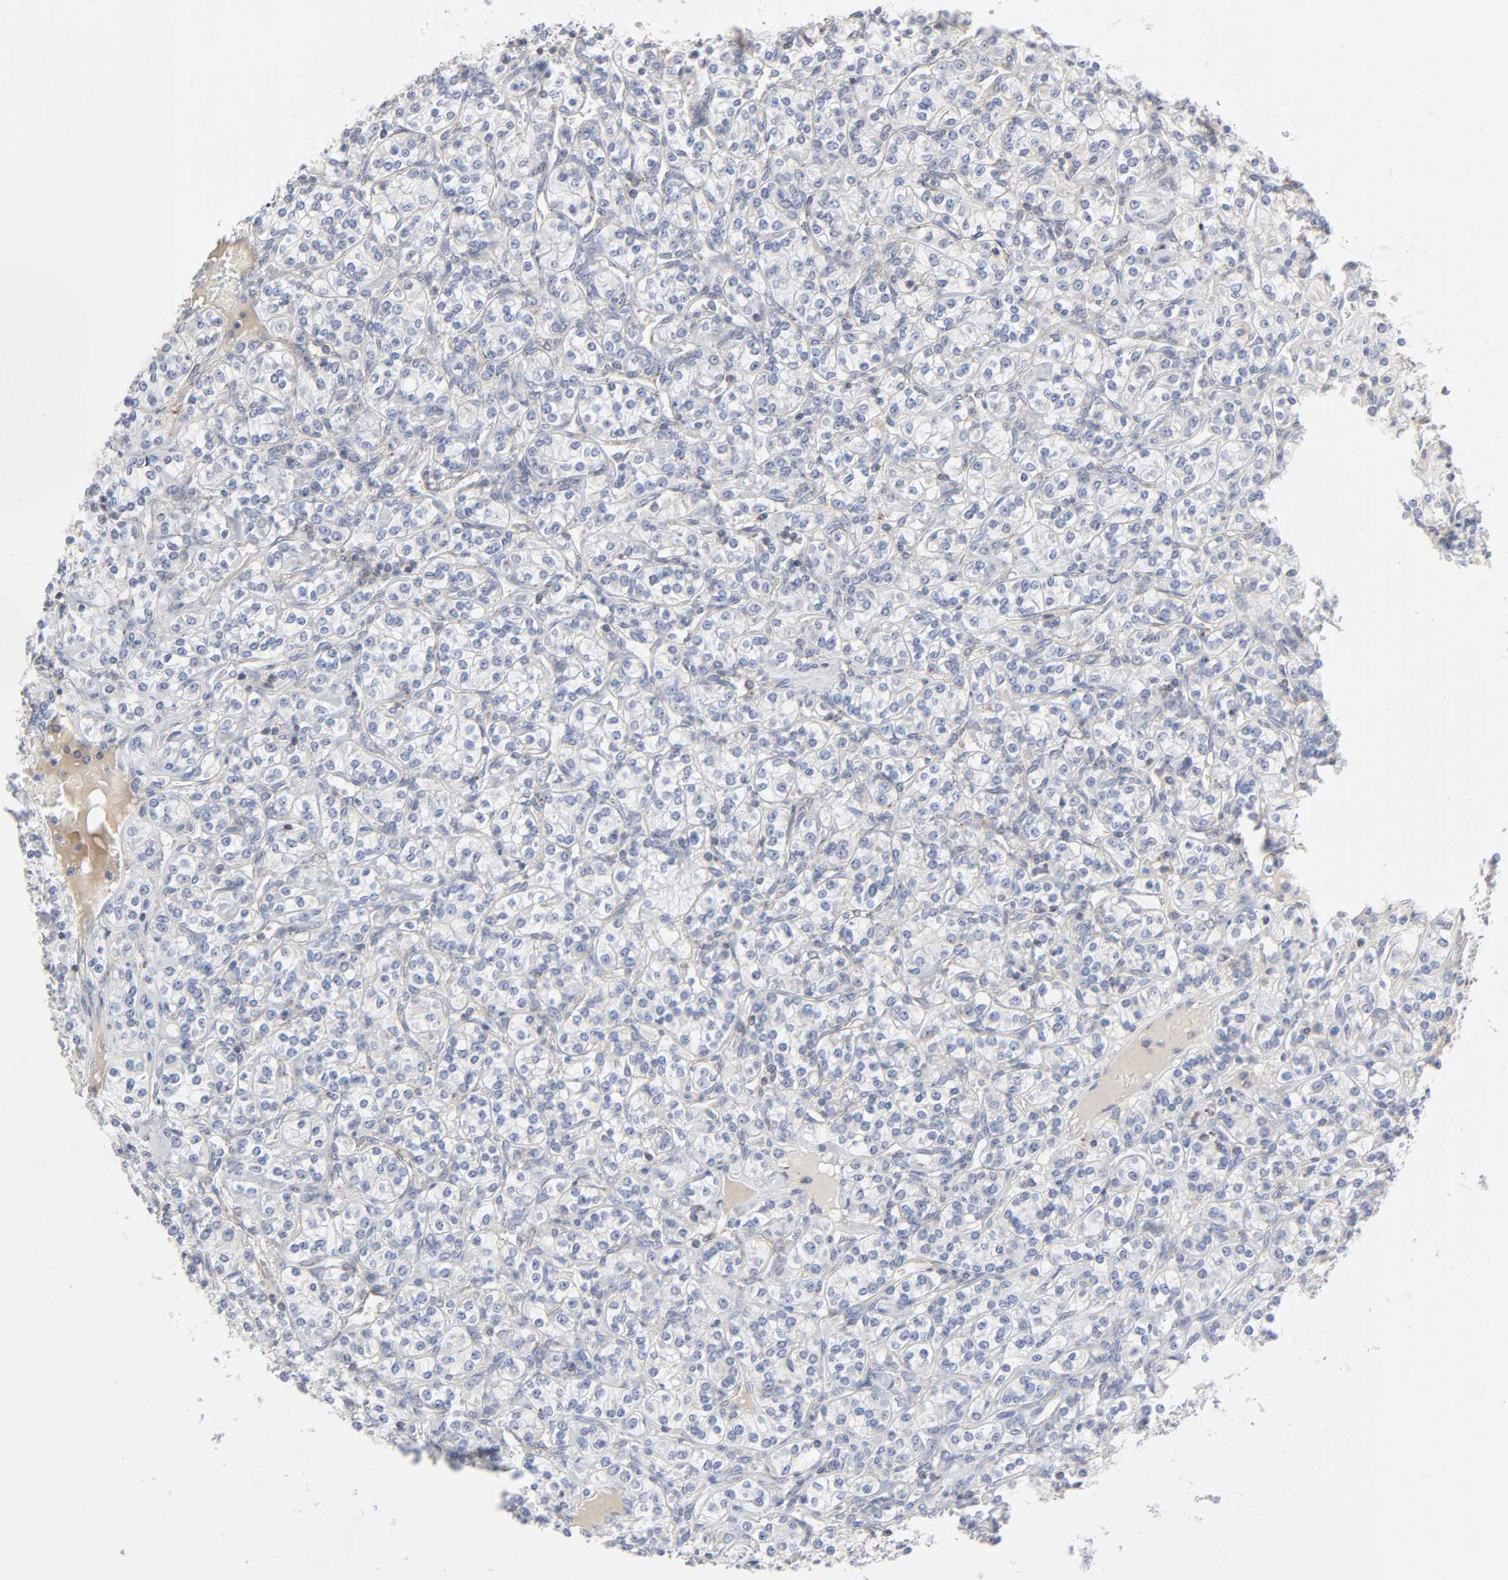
{"staining": {"intensity": "negative", "quantity": "none", "location": "none"}, "tissue": "renal cancer", "cell_type": "Tumor cells", "image_type": "cancer", "snomed": [{"axis": "morphology", "description": "Adenocarcinoma, NOS"}, {"axis": "topography", "description": "Kidney"}], "caption": "IHC histopathology image of human renal adenocarcinoma stained for a protein (brown), which exhibits no positivity in tumor cells.", "gene": "SYT16", "patient": {"sex": "male", "age": 77}}